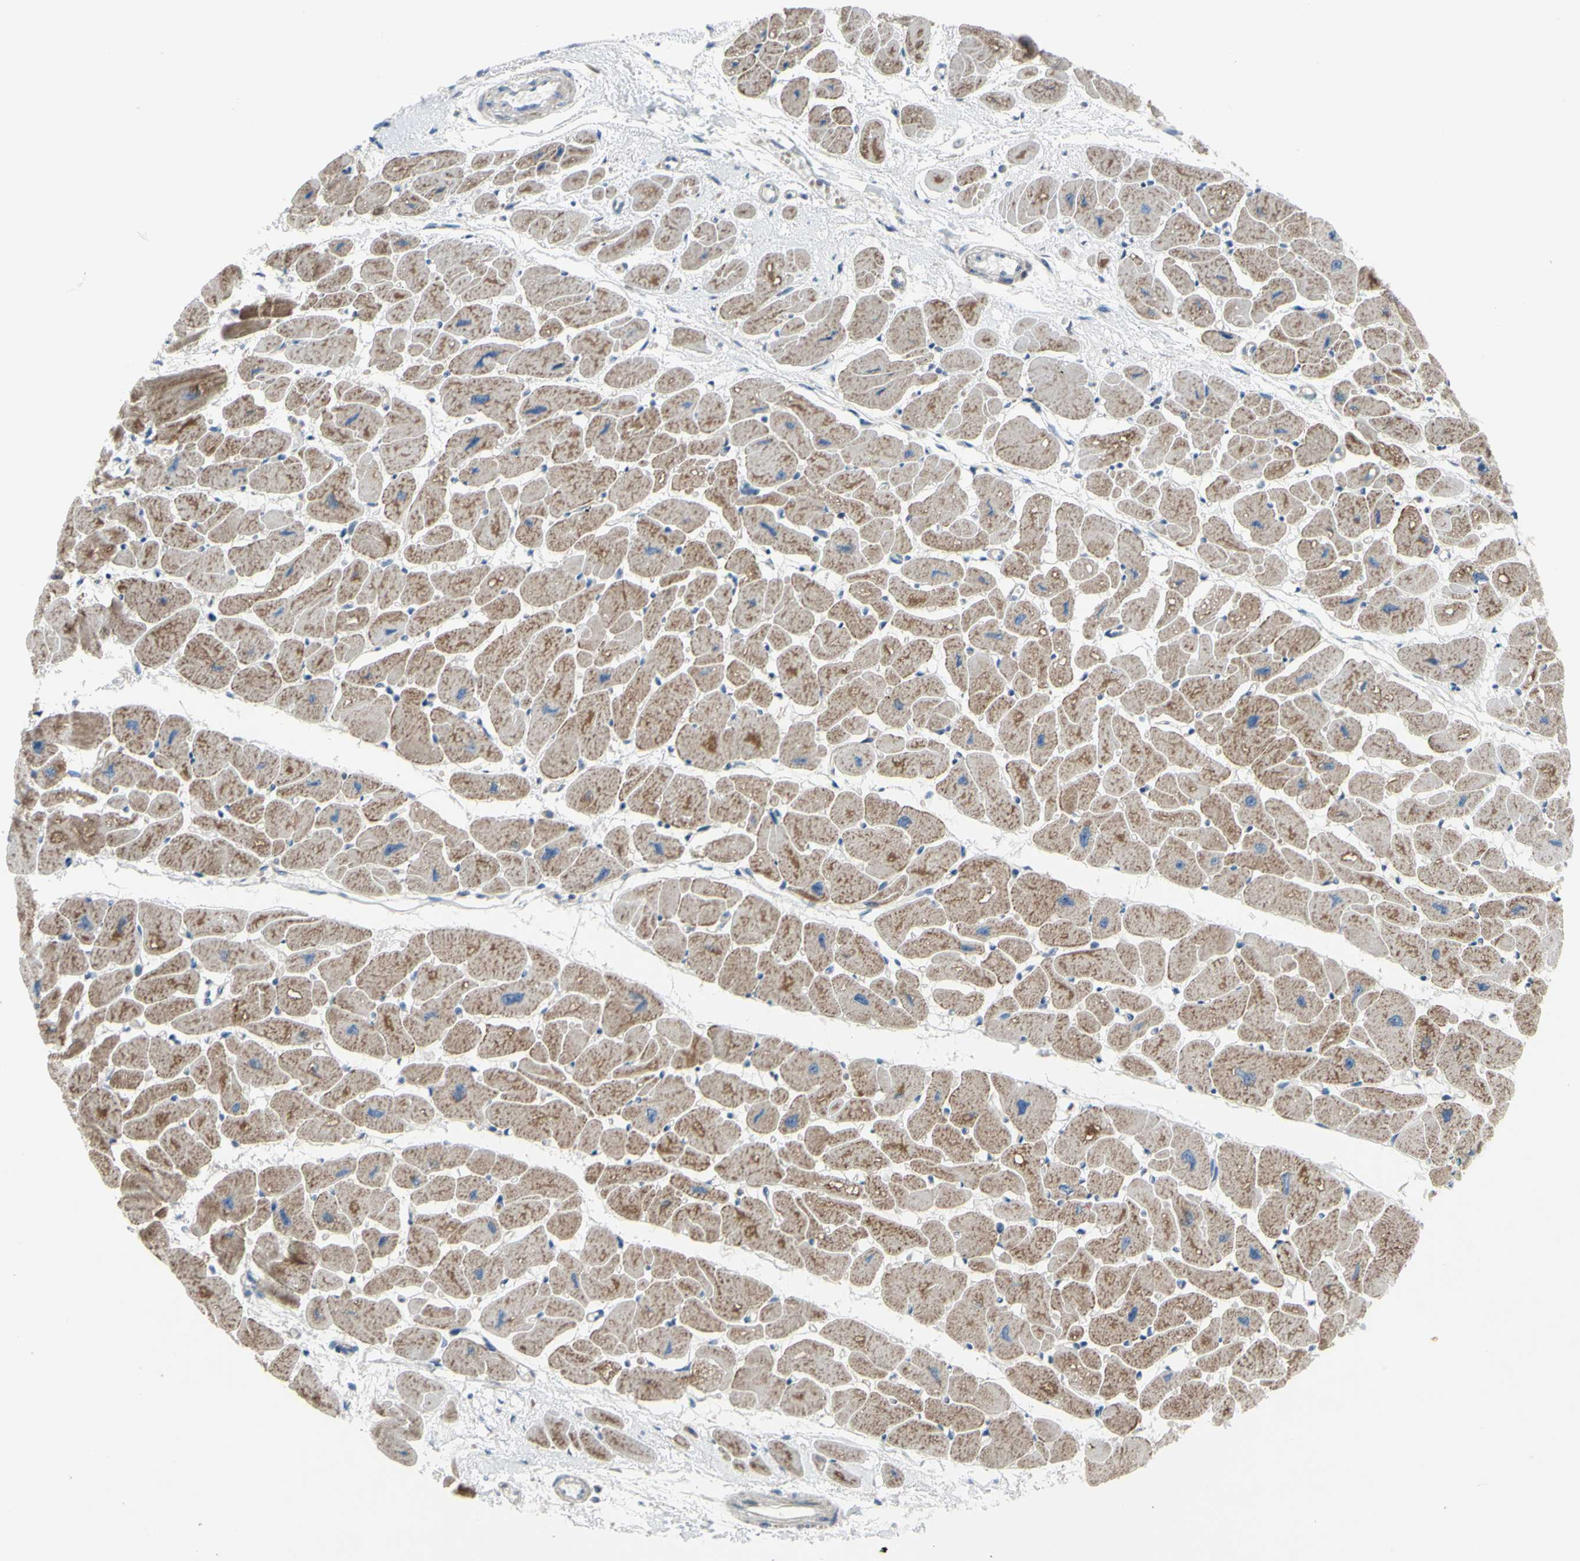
{"staining": {"intensity": "moderate", "quantity": ">75%", "location": "cytoplasmic/membranous"}, "tissue": "heart muscle", "cell_type": "Cardiomyocytes", "image_type": "normal", "snomed": [{"axis": "morphology", "description": "Normal tissue, NOS"}, {"axis": "topography", "description": "Heart"}], "caption": "Protein staining of benign heart muscle reveals moderate cytoplasmic/membranous expression in approximately >75% of cardiomyocytes.", "gene": "GRAMD2B", "patient": {"sex": "female", "age": 54}}